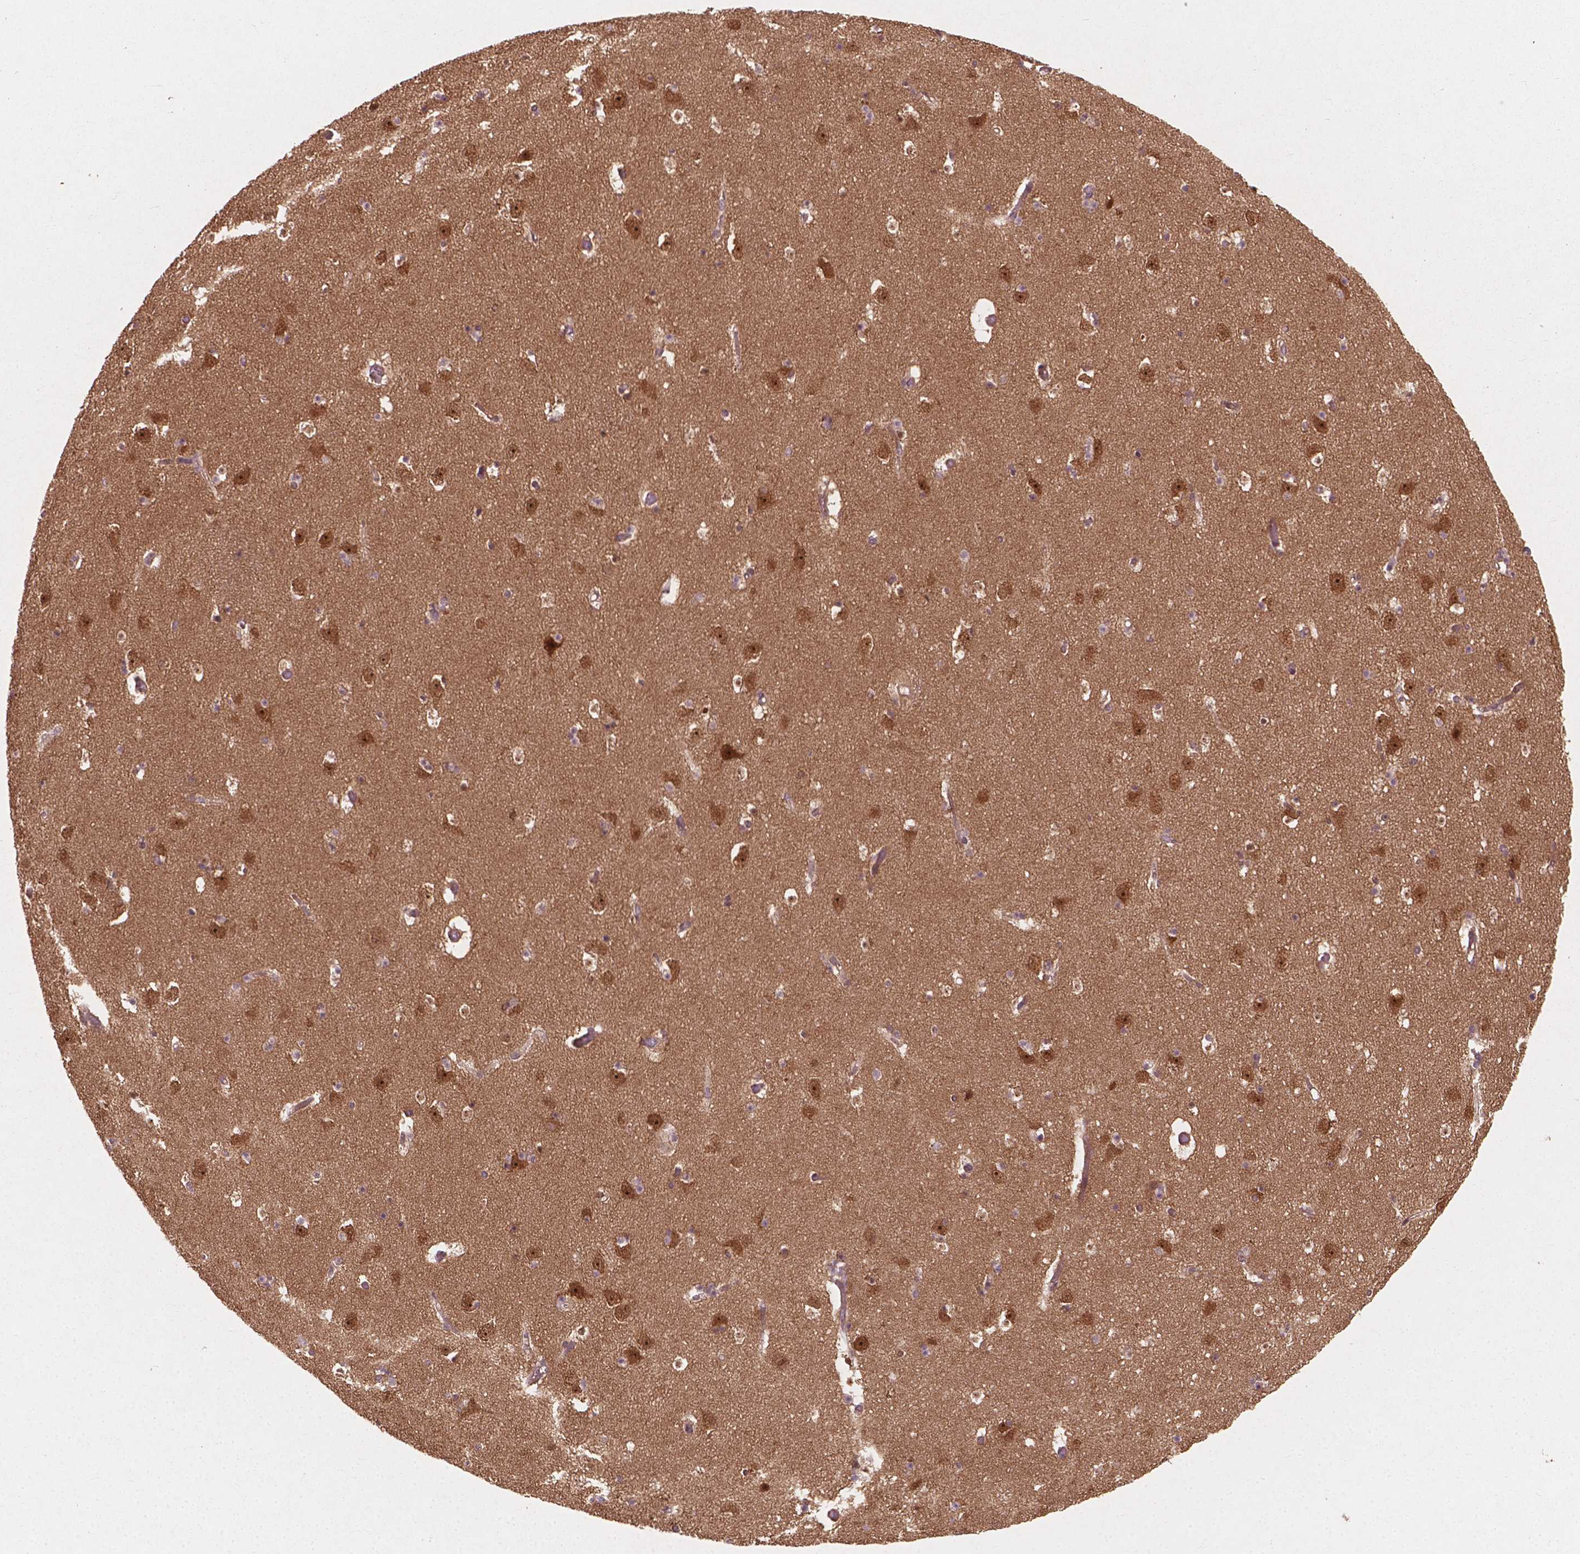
{"staining": {"intensity": "moderate", "quantity": "25%-75%", "location": "cytoplasmic/membranous"}, "tissue": "caudate", "cell_type": "Glial cells", "image_type": "normal", "snomed": [{"axis": "morphology", "description": "Normal tissue, NOS"}, {"axis": "topography", "description": "Lateral ventricle wall"}], "caption": "Immunohistochemistry (IHC) micrograph of normal caudate stained for a protein (brown), which shows medium levels of moderate cytoplasmic/membranous positivity in about 25%-75% of glial cells.", "gene": "CYFIP1", "patient": {"sex": "female", "age": 42}}